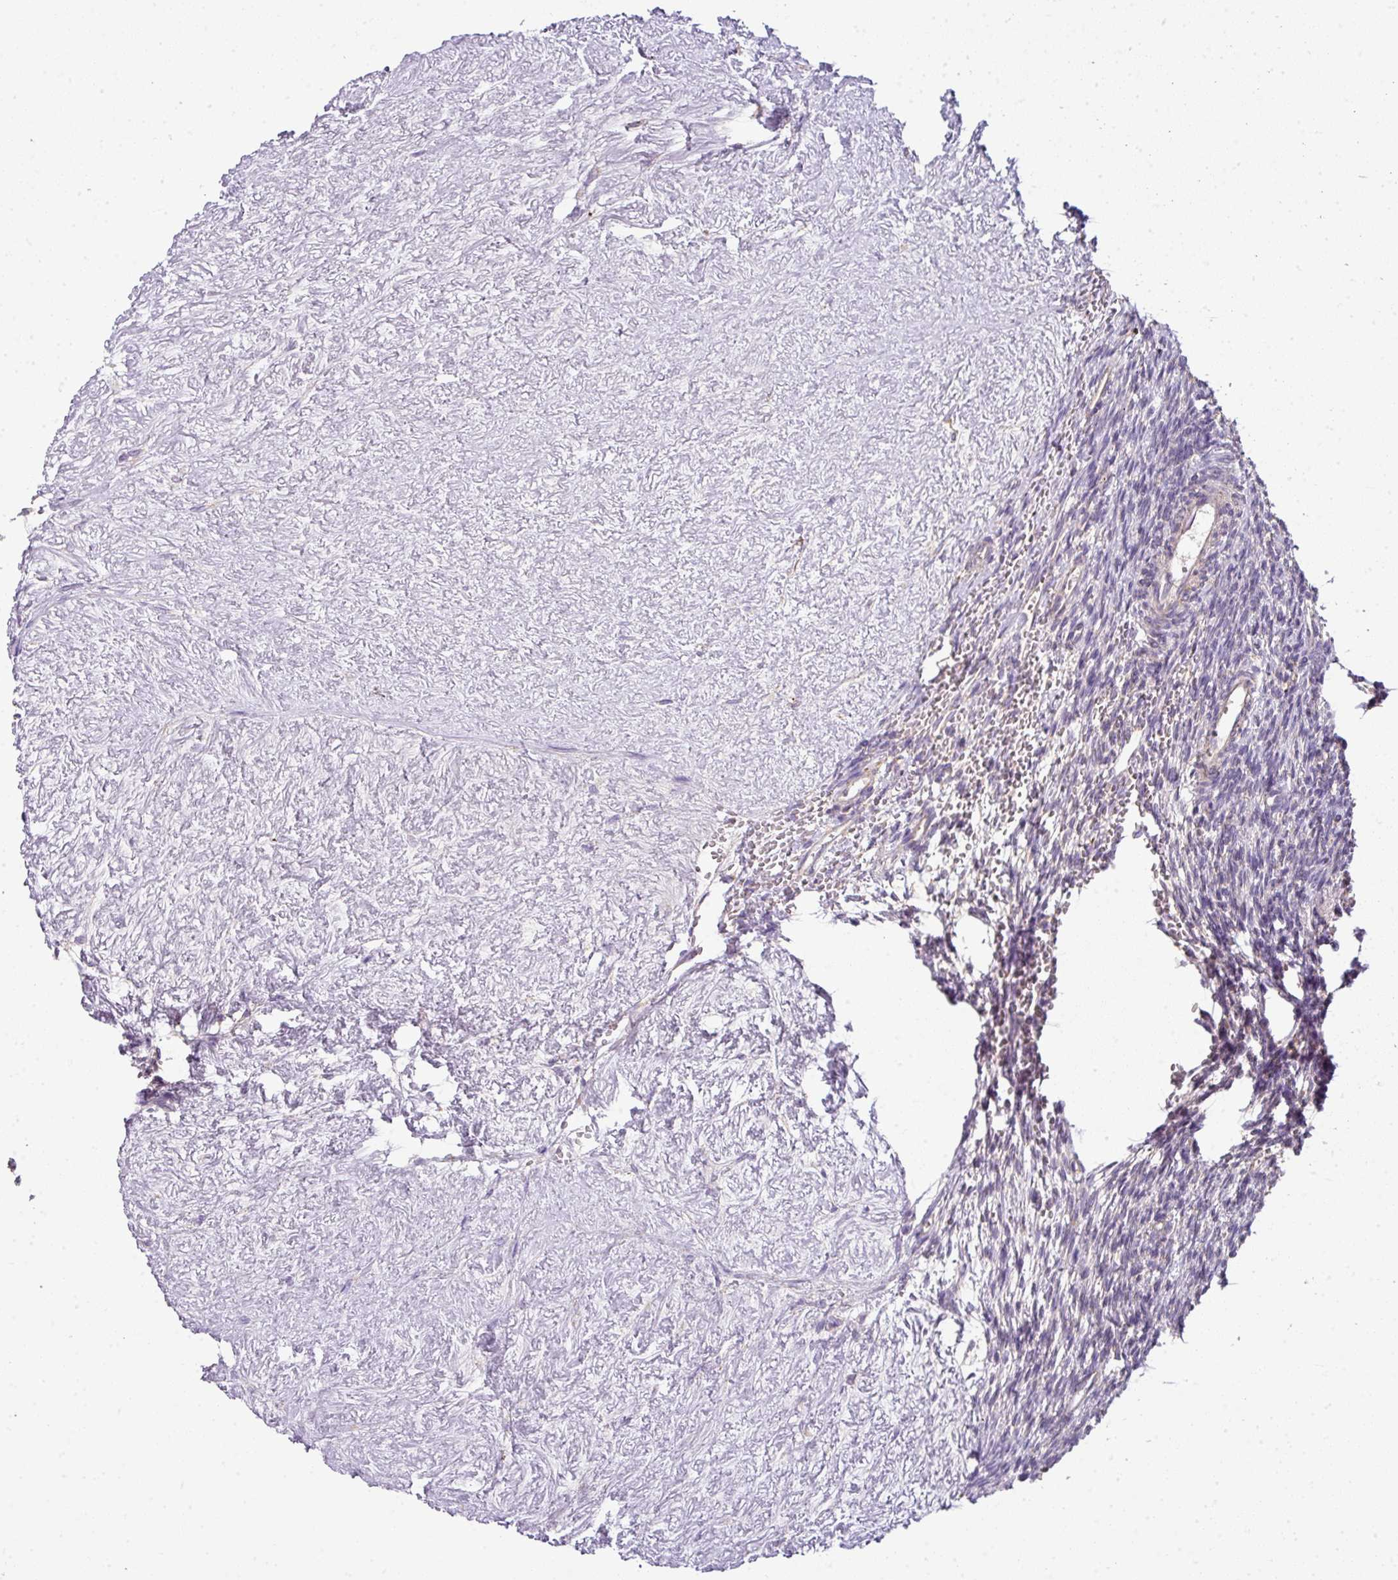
{"staining": {"intensity": "negative", "quantity": "none", "location": "none"}, "tissue": "ovary", "cell_type": "Ovarian stroma cells", "image_type": "normal", "snomed": [{"axis": "morphology", "description": "Normal tissue, NOS"}, {"axis": "topography", "description": "Ovary"}], "caption": "This is an immunohistochemistry (IHC) photomicrograph of unremarkable human ovary. There is no expression in ovarian stroma cells.", "gene": "PALS2", "patient": {"sex": "female", "age": 39}}